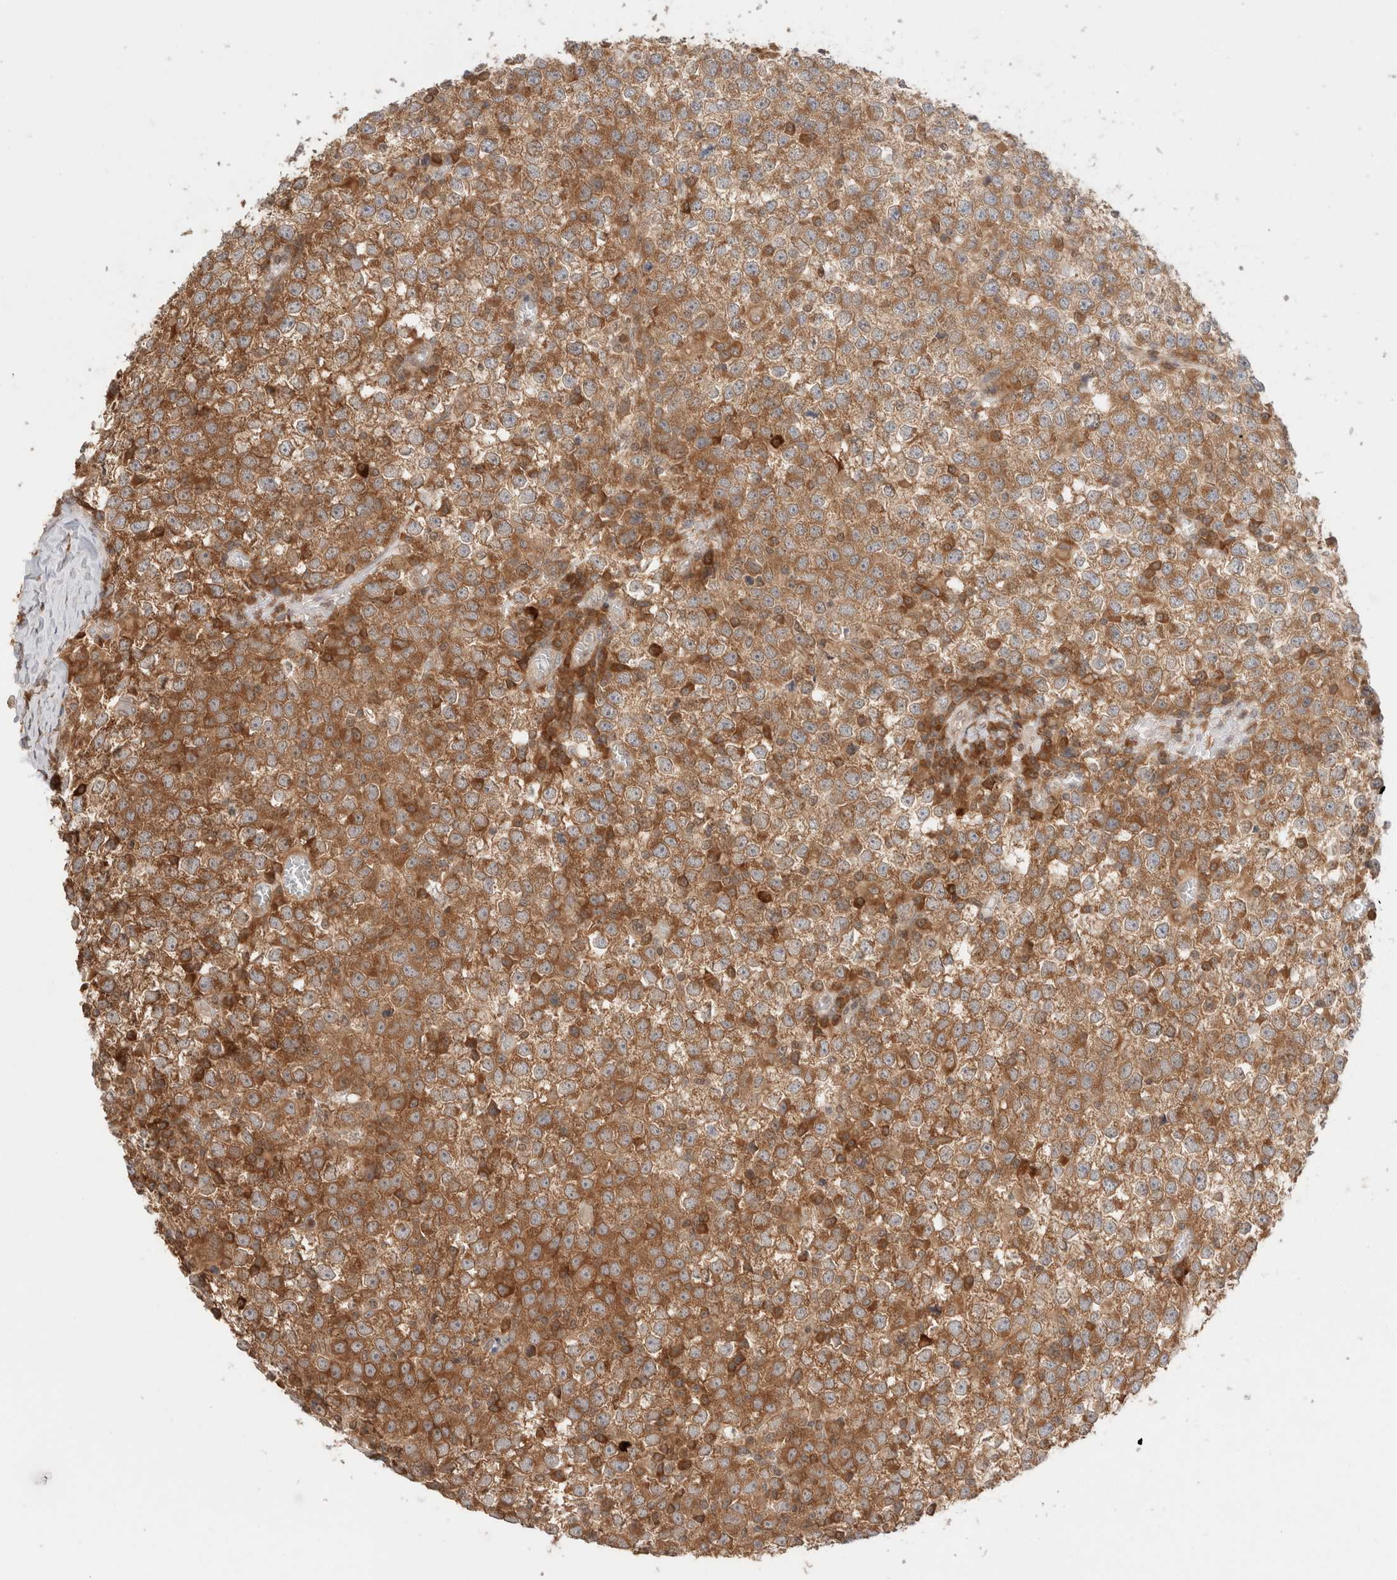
{"staining": {"intensity": "moderate", "quantity": ">75%", "location": "cytoplasmic/membranous"}, "tissue": "testis cancer", "cell_type": "Tumor cells", "image_type": "cancer", "snomed": [{"axis": "morphology", "description": "Seminoma, NOS"}, {"axis": "topography", "description": "Testis"}], "caption": "Testis cancer (seminoma) was stained to show a protein in brown. There is medium levels of moderate cytoplasmic/membranous expression in about >75% of tumor cells. The staining was performed using DAB, with brown indicating positive protein expression. Nuclei are stained blue with hematoxylin.", "gene": "XKR4", "patient": {"sex": "male", "age": 65}}